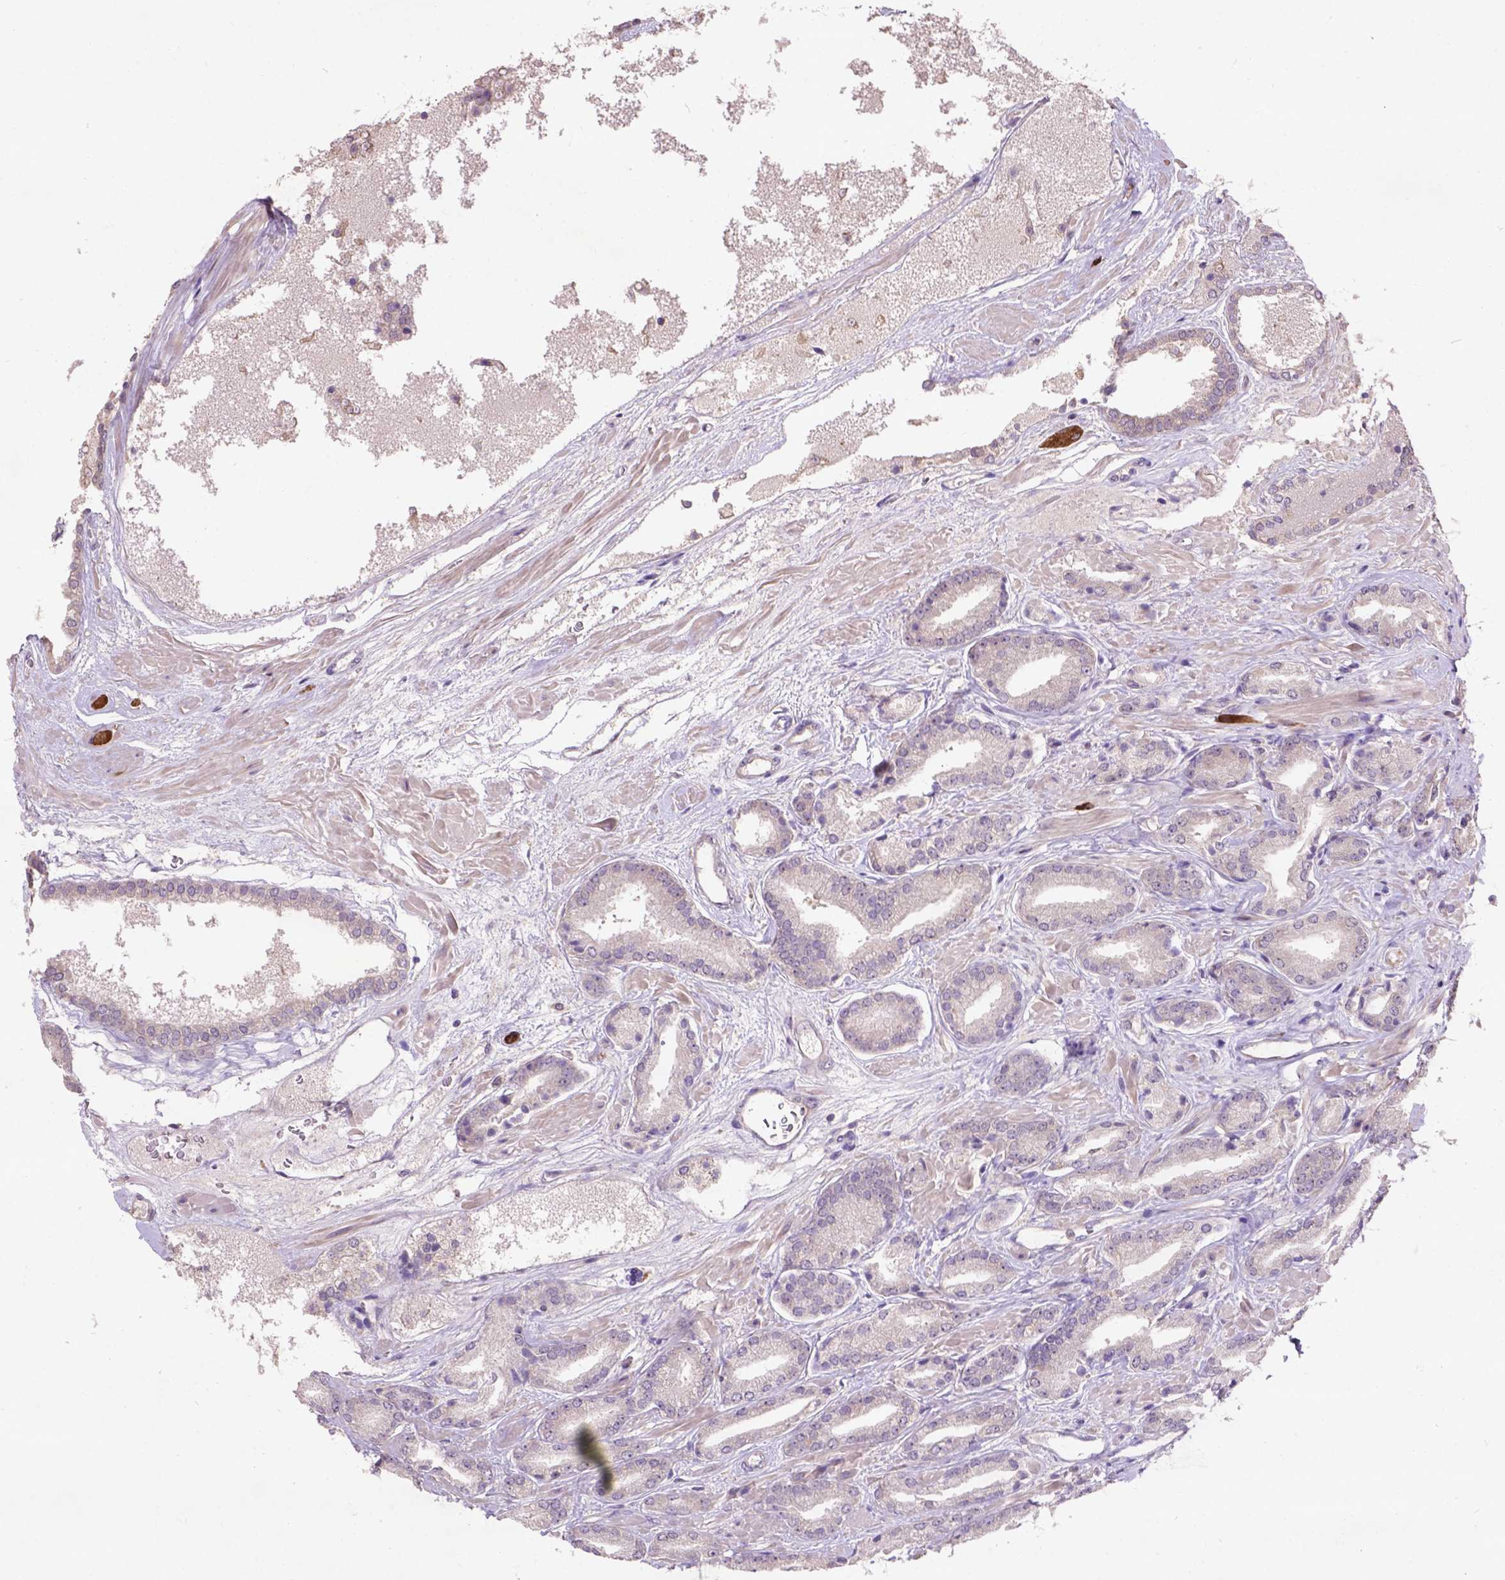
{"staining": {"intensity": "negative", "quantity": "none", "location": "none"}, "tissue": "prostate cancer", "cell_type": "Tumor cells", "image_type": "cancer", "snomed": [{"axis": "morphology", "description": "Adenocarcinoma, High grade"}, {"axis": "topography", "description": "Prostate"}], "caption": "IHC image of prostate adenocarcinoma (high-grade) stained for a protein (brown), which demonstrates no expression in tumor cells. (DAB immunohistochemistry, high magnification).", "gene": "KBTBD8", "patient": {"sex": "male", "age": 56}}